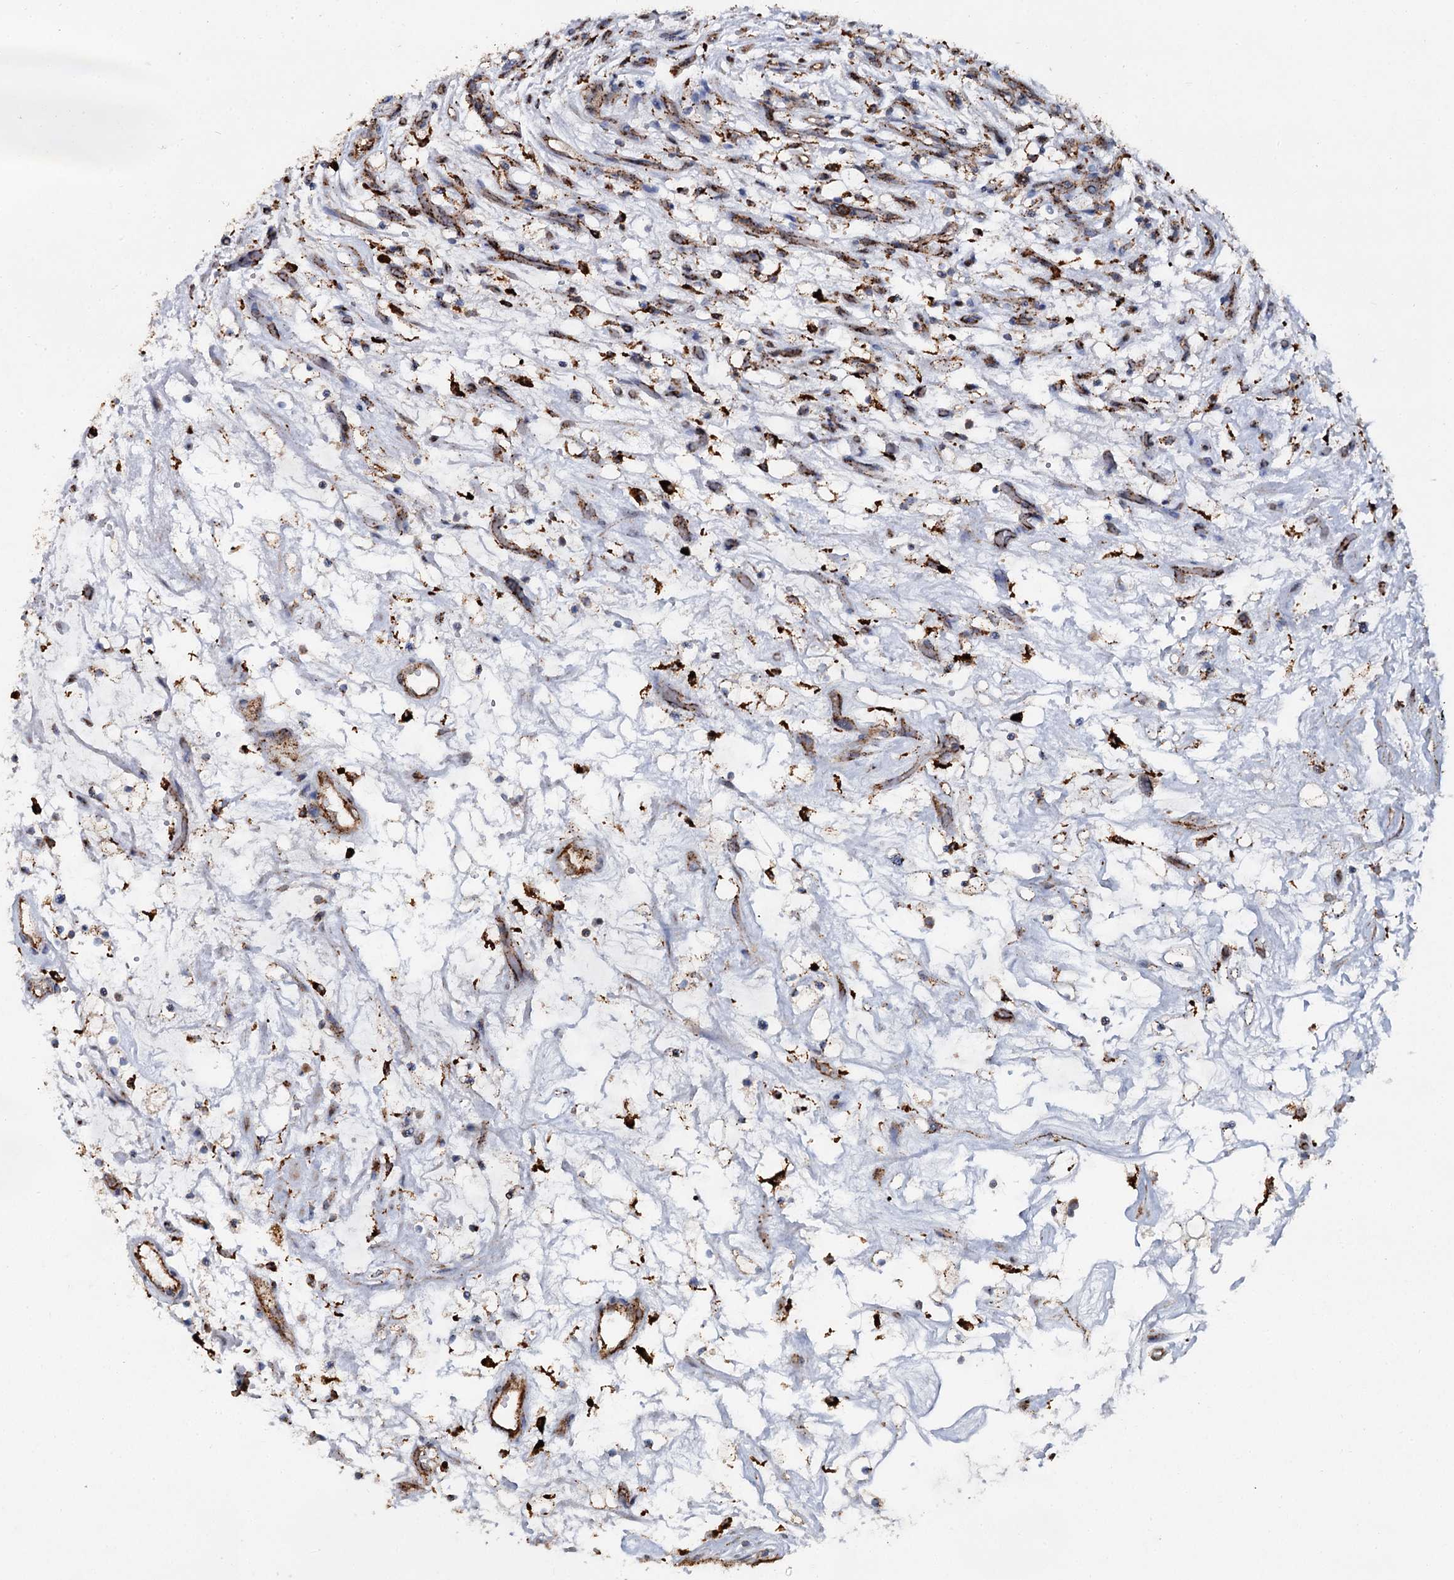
{"staining": {"intensity": "strong", "quantity": ">75%", "location": "cytoplasmic/membranous"}, "tissue": "renal cancer", "cell_type": "Tumor cells", "image_type": "cancer", "snomed": [{"axis": "morphology", "description": "Adenocarcinoma, NOS"}, {"axis": "topography", "description": "Kidney"}], "caption": "Brown immunohistochemical staining in renal adenocarcinoma exhibits strong cytoplasmic/membranous expression in about >75% of tumor cells. The protein is stained brown, and the nuclei are stained in blue (DAB IHC with brightfield microscopy, high magnification).", "gene": "GBA1", "patient": {"sex": "female", "age": 69}}